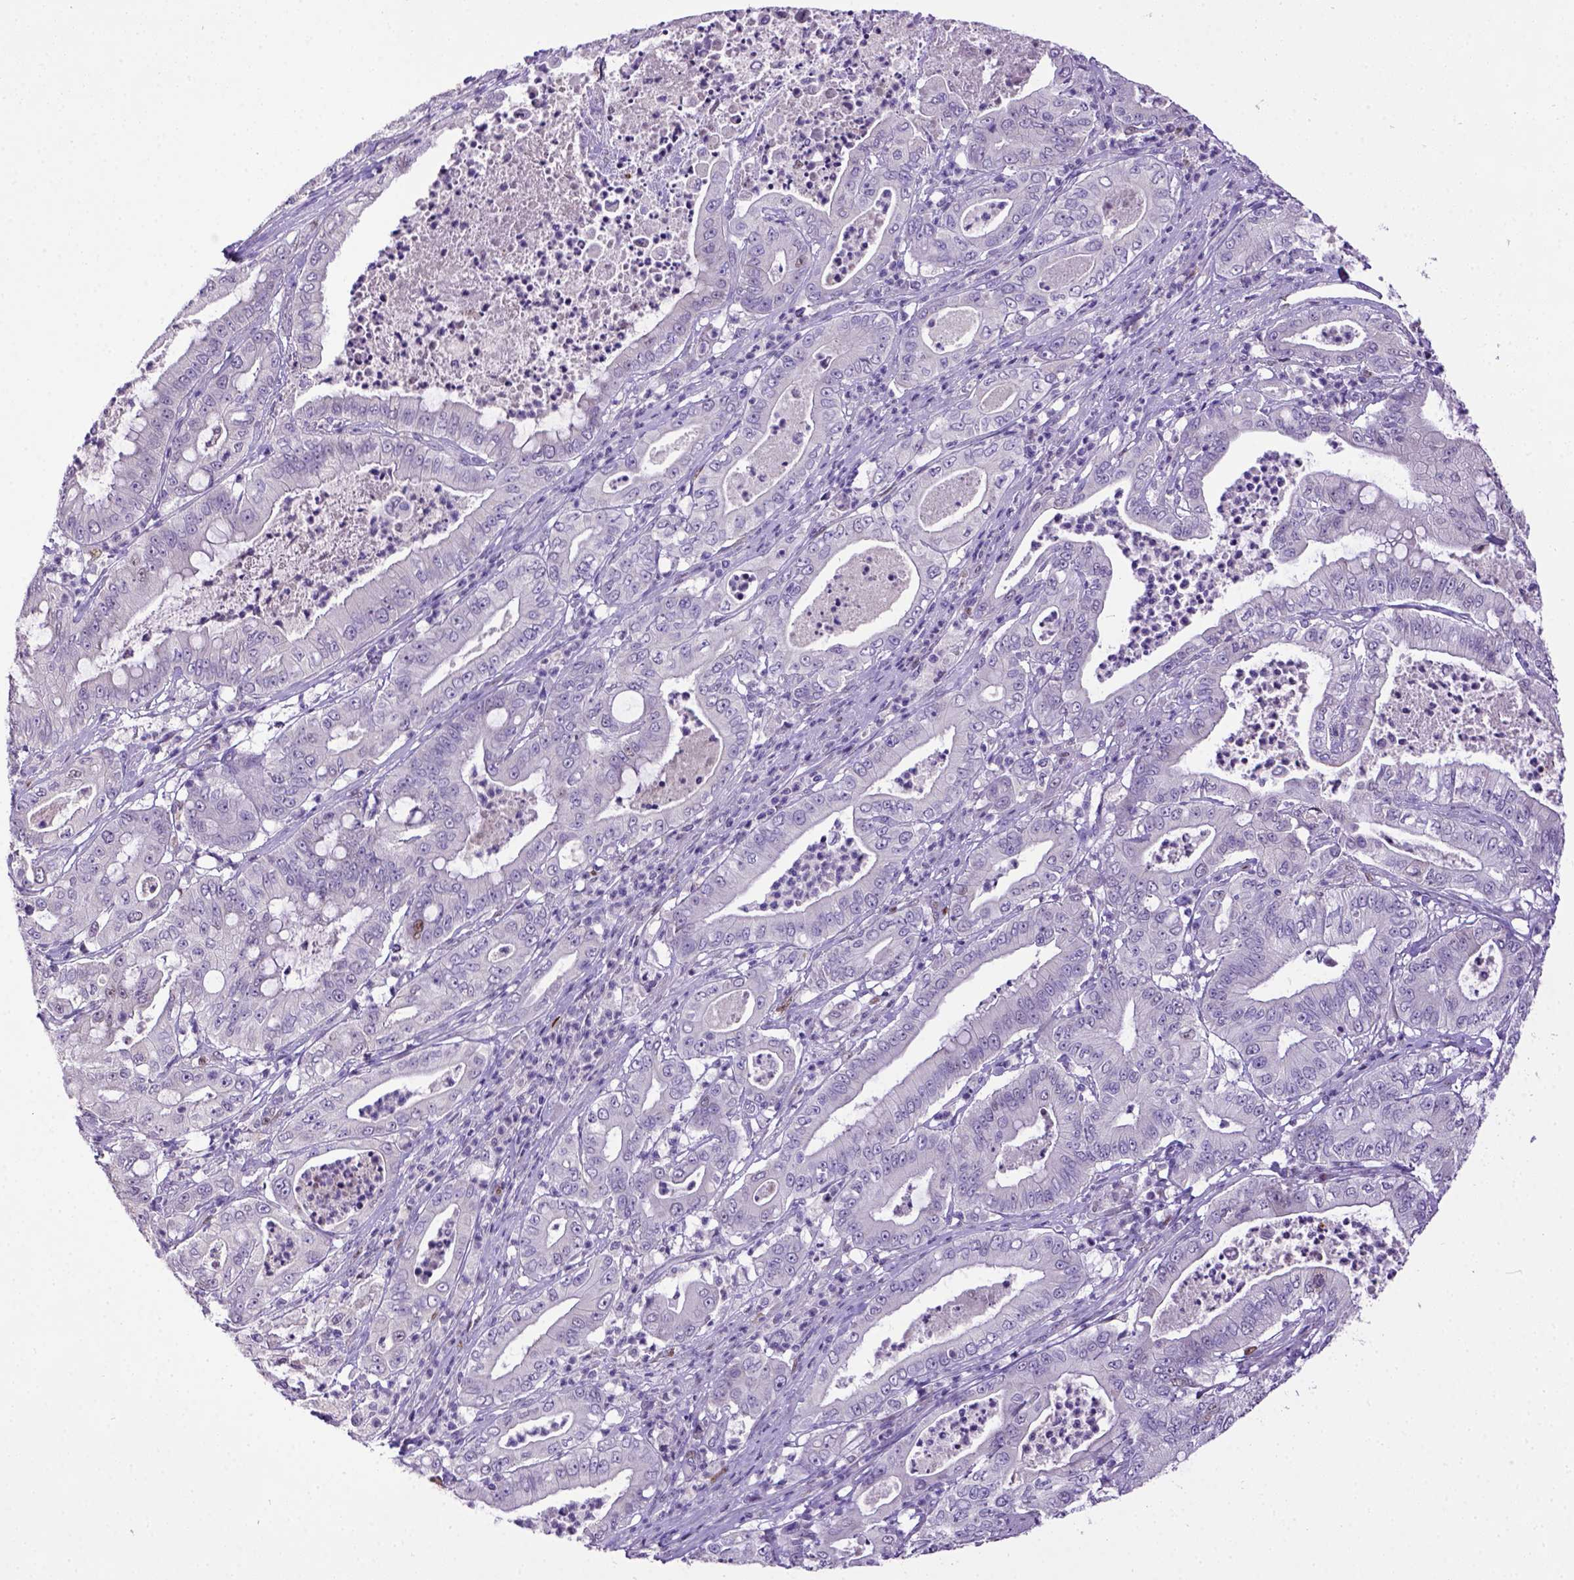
{"staining": {"intensity": "negative", "quantity": "none", "location": "none"}, "tissue": "pancreatic cancer", "cell_type": "Tumor cells", "image_type": "cancer", "snomed": [{"axis": "morphology", "description": "Adenocarcinoma, NOS"}, {"axis": "topography", "description": "Pancreas"}], "caption": "Immunohistochemistry (IHC) of pancreatic cancer (adenocarcinoma) reveals no positivity in tumor cells. (DAB (3,3'-diaminobenzidine) immunohistochemistry (IHC) visualized using brightfield microscopy, high magnification).", "gene": "CDKN1A", "patient": {"sex": "male", "age": 71}}